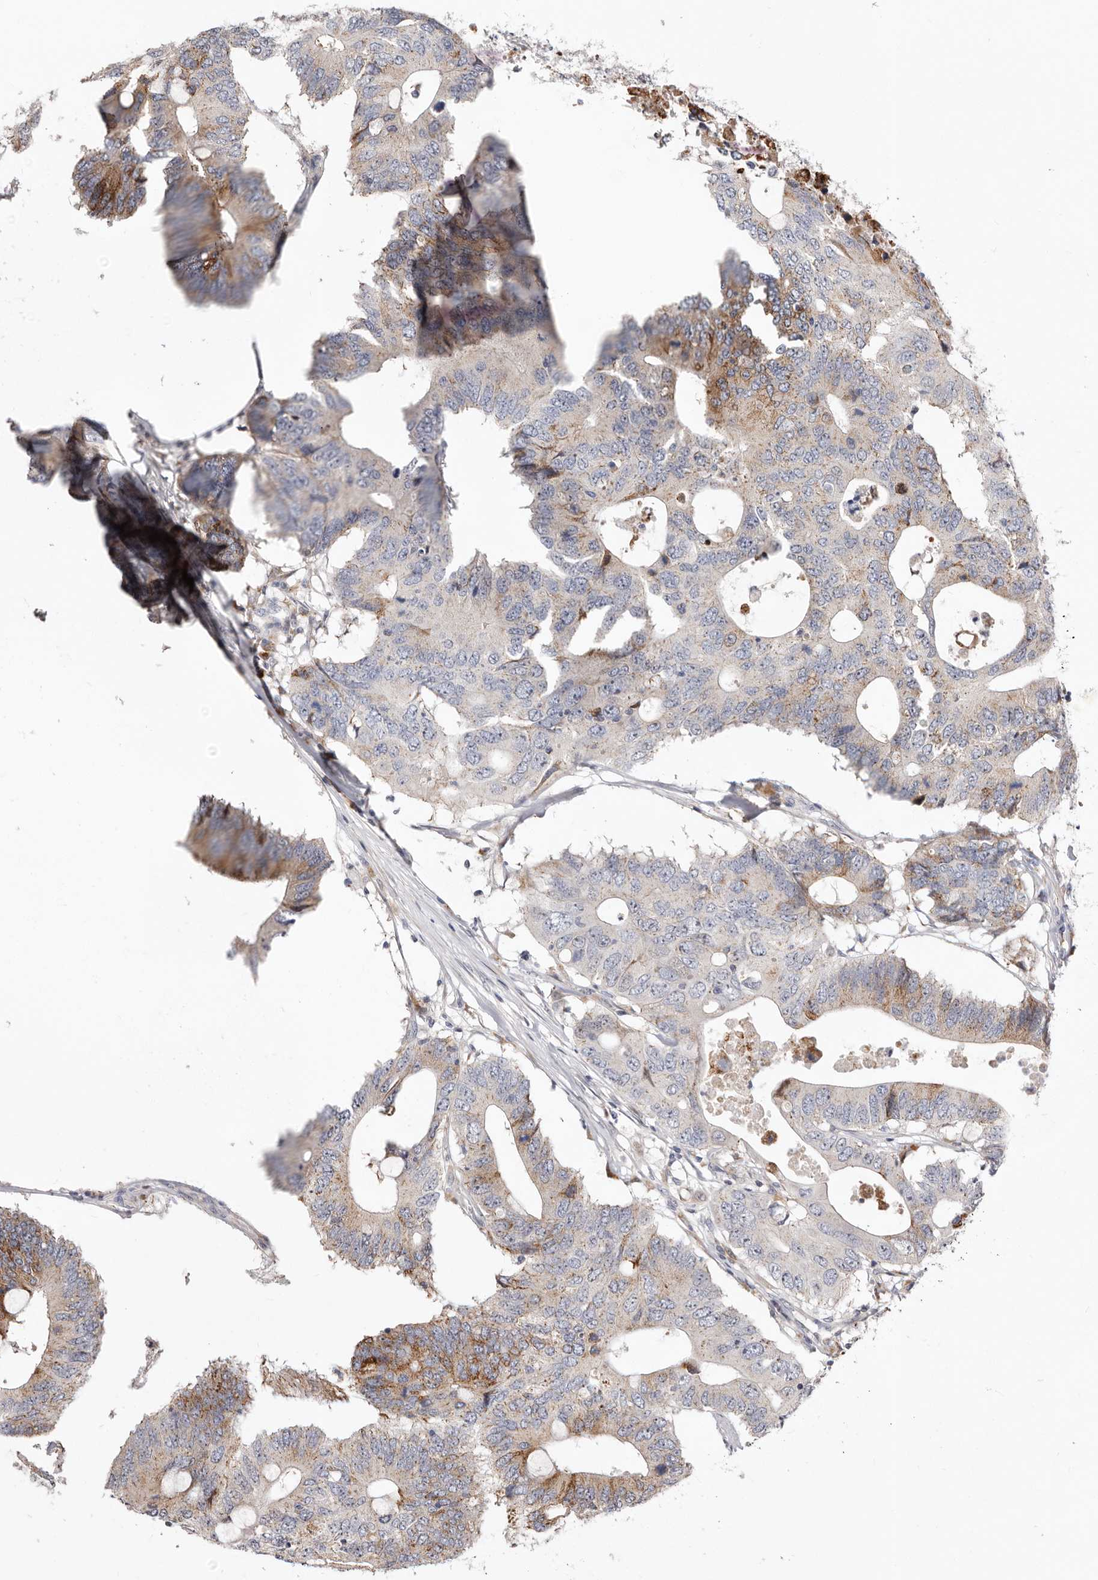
{"staining": {"intensity": "moderate", "quantity": "<25%", "location": "cytoplasmic/membranous"}, "tissue": "colorectal cancer", "cell_type": "Tumor cells", "image_type": "cancer", "snomed": [{"axis": "morphology", "description": "Adenocarcinoma, NOS"}, {"axis": "topography", "description": "Colon"}], "caption": "Moderate cytoplasmic/membranous staining is seen in about <25% of tumor cells in colorectal cancer (adenocarcinoma). The protein is stained brown, and the nuclei are stained in blue (DAB IHC with brightfield microscopy, high magnification).", "gene": "NUBPL", "patient": {"sex": "male", "age": 71}}